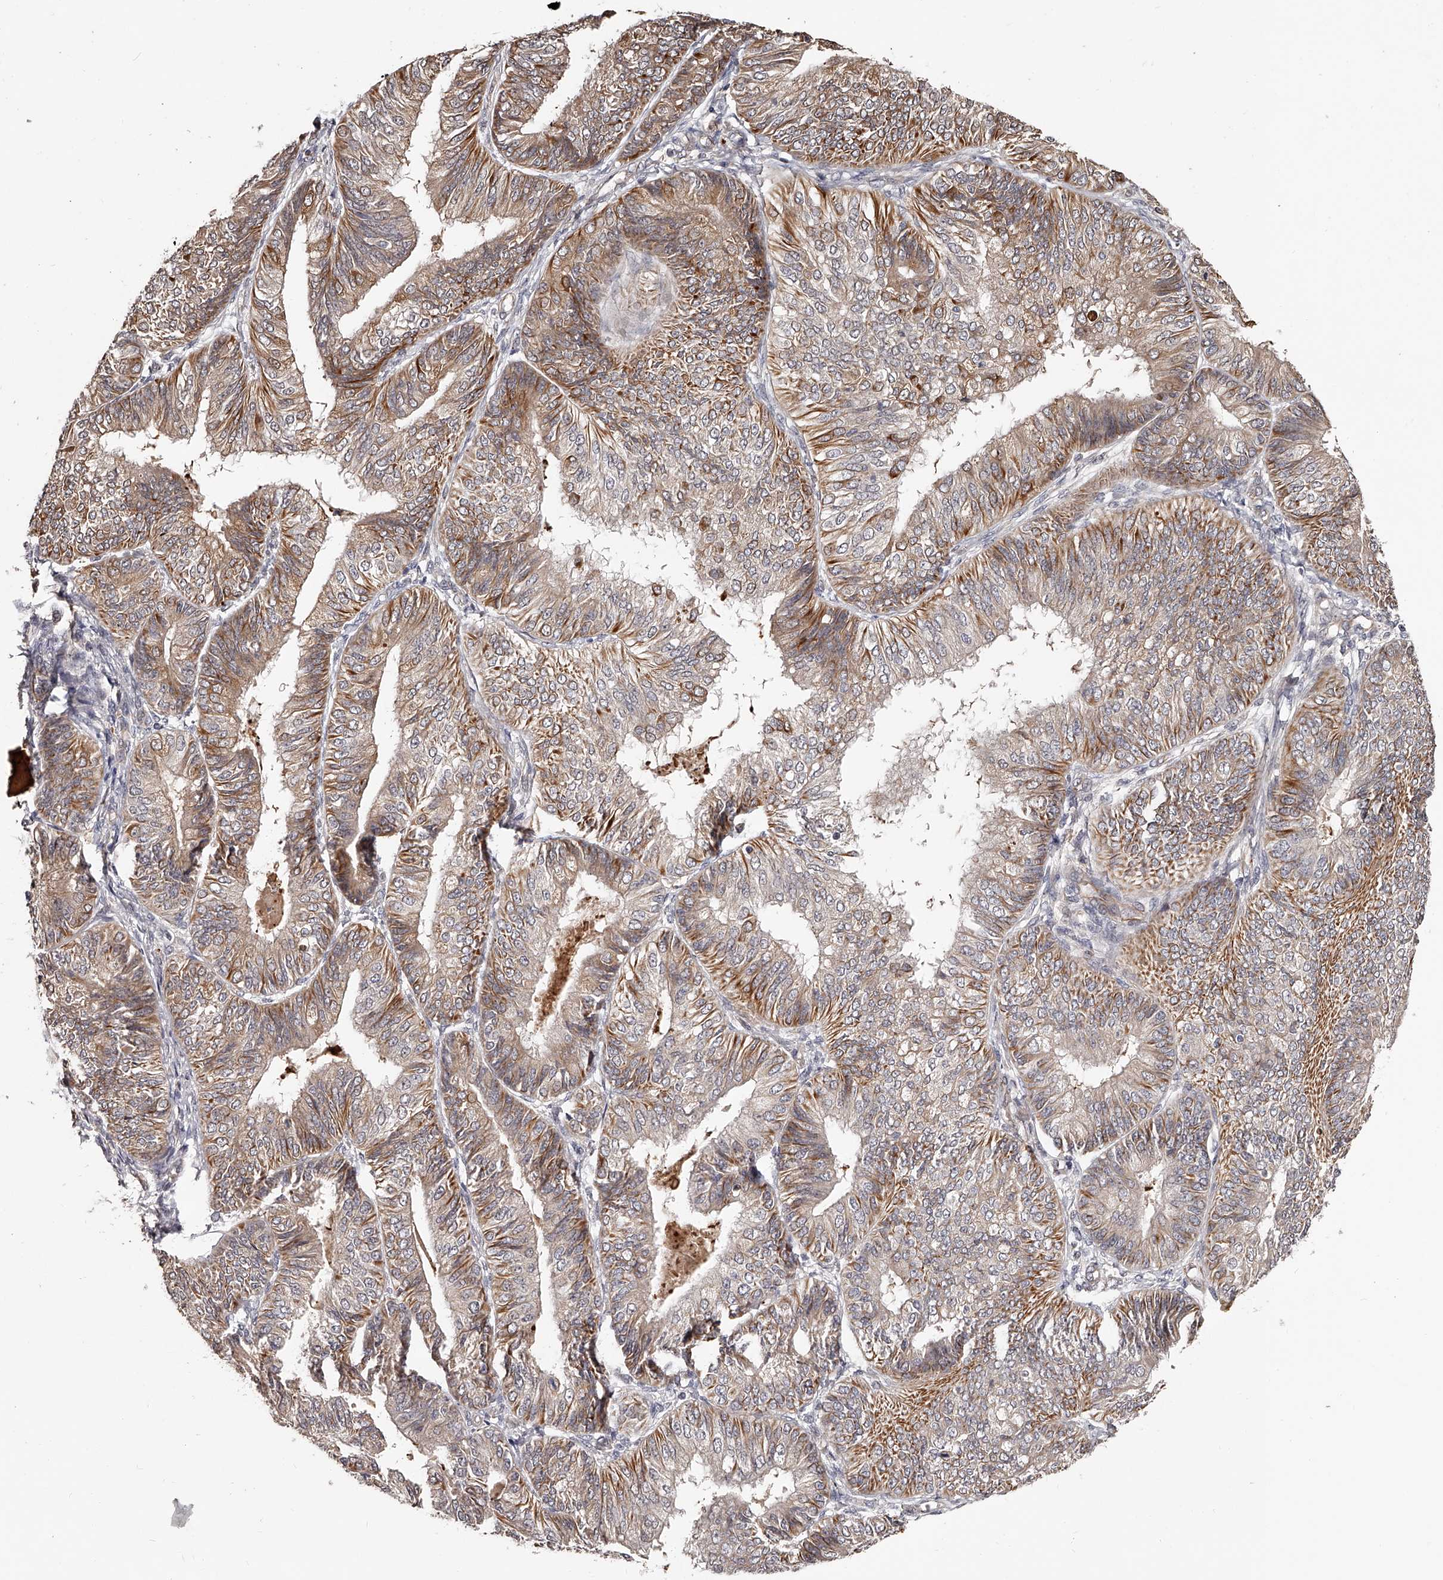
{"staining": {"intensity": "moderate", "quantity": "25%-75%", "location": "cytoplasmic/membranous"}, "tissue": "endometrial cancer", "cell_type": "Tumor cells", "image_type": "cancer", "snomed": [{"axis": "morphology", "description": "Adenocarcinoma, NOS"}, {"axis": "topography", "description": "Endometrium"}], "caption": "Immunohistochemistry (DAB) staining of endometrial cancer (adenocarcinoma) demonstrates moderate cytoplasmic/membranous protein staining in approximately 25%-75% of tumor cells.", "gene": "URGCP", "patient": {"sex": "female", "age": 58}}